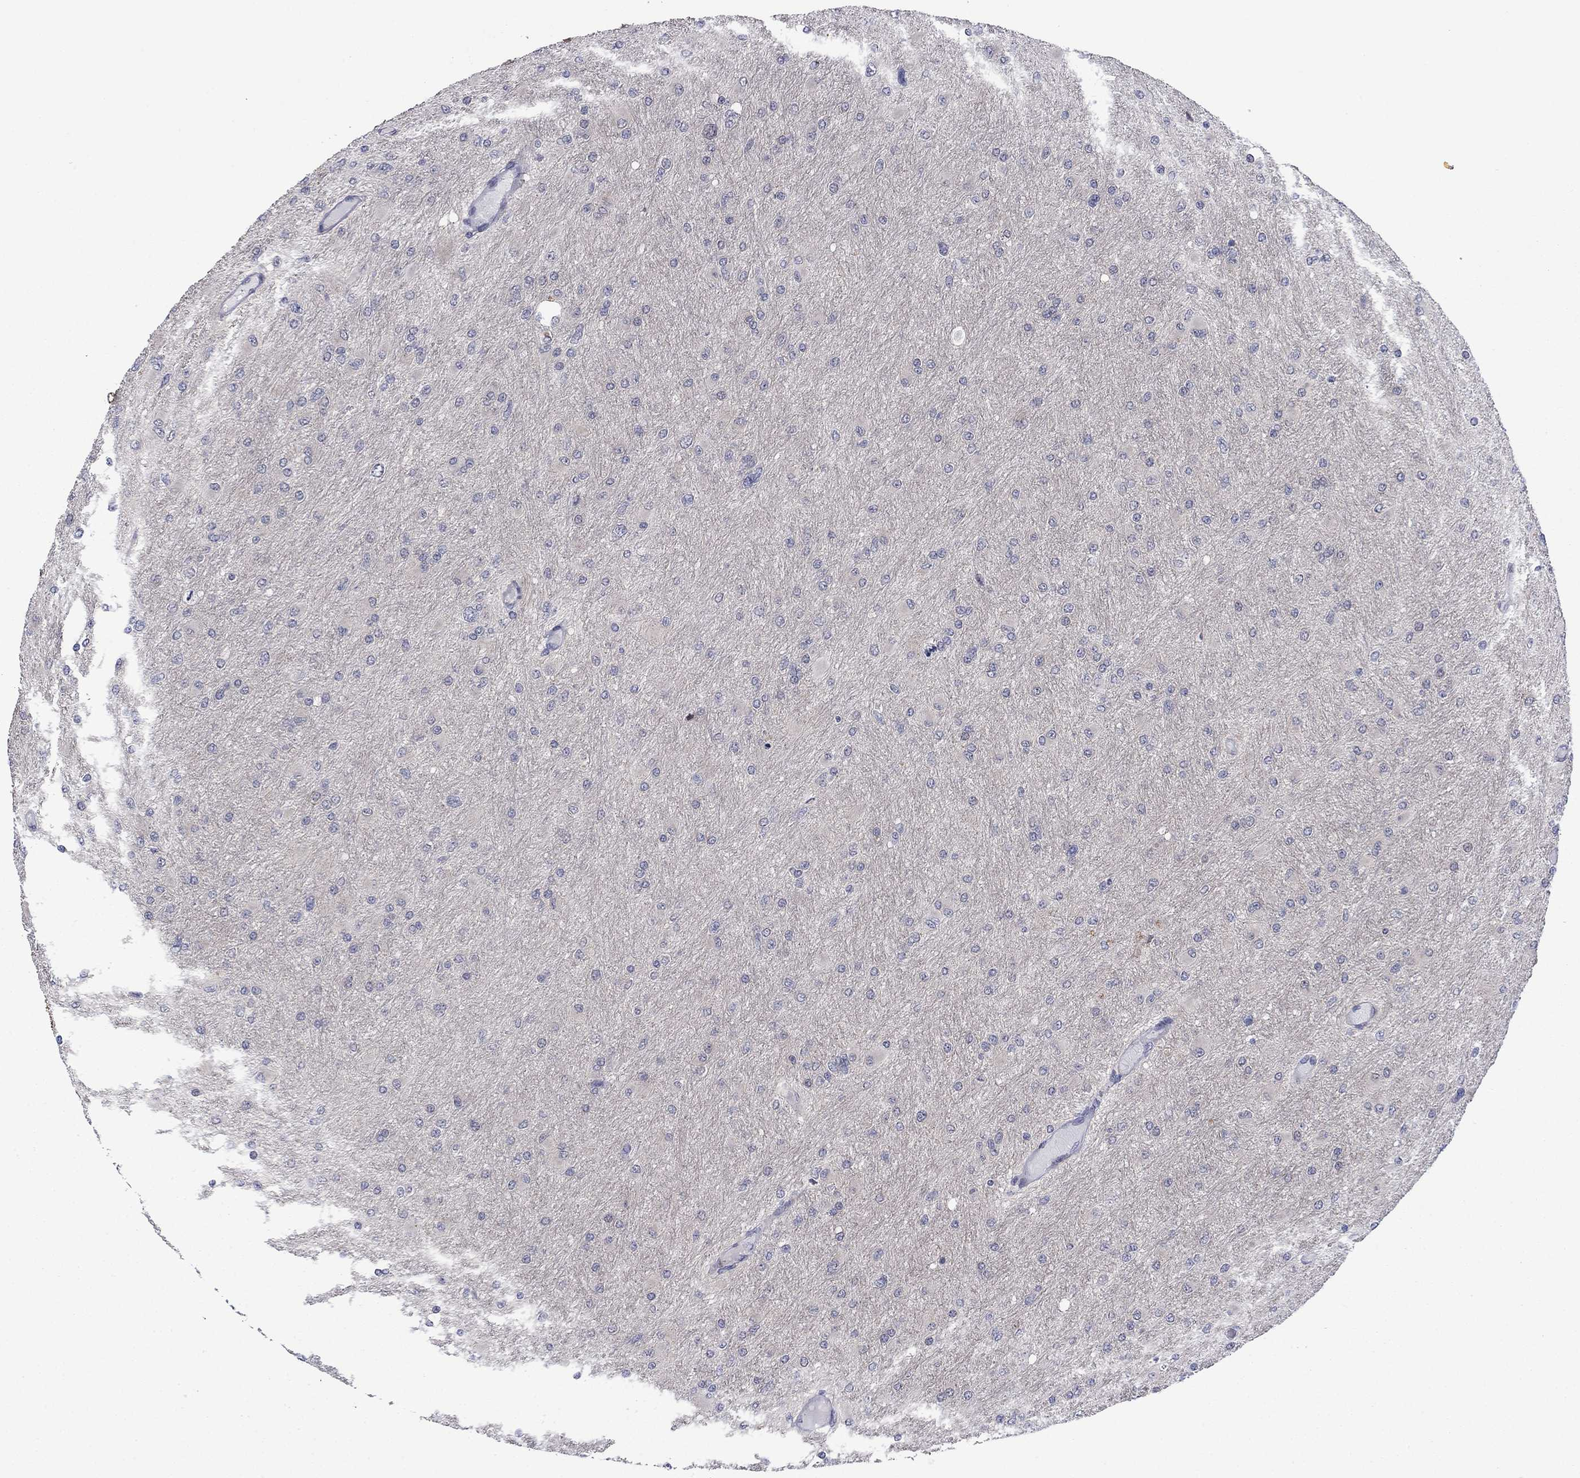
{"staining": {"intensity": "weak", "quantity": "<25%", "location": "nuclear"}, "tissue": "glioma", "cell_type": "Tumor cells", "image_type": "cancer", "snomed": [{"axis": "morphology", "description": "Glioma, malignant, High grade"}, {"axis": "topography", "description": "Cerebral cortex"}], "caption": "Immunohistochemistry photomicrograph of neoplastic tissue: human glioma stained with DAB (3,3'-diaminobenzidine) reveals no significant protein positivity in tumor cells.", "gene": "TTC21B", "patient": {"sex": "female", "age": 36}}